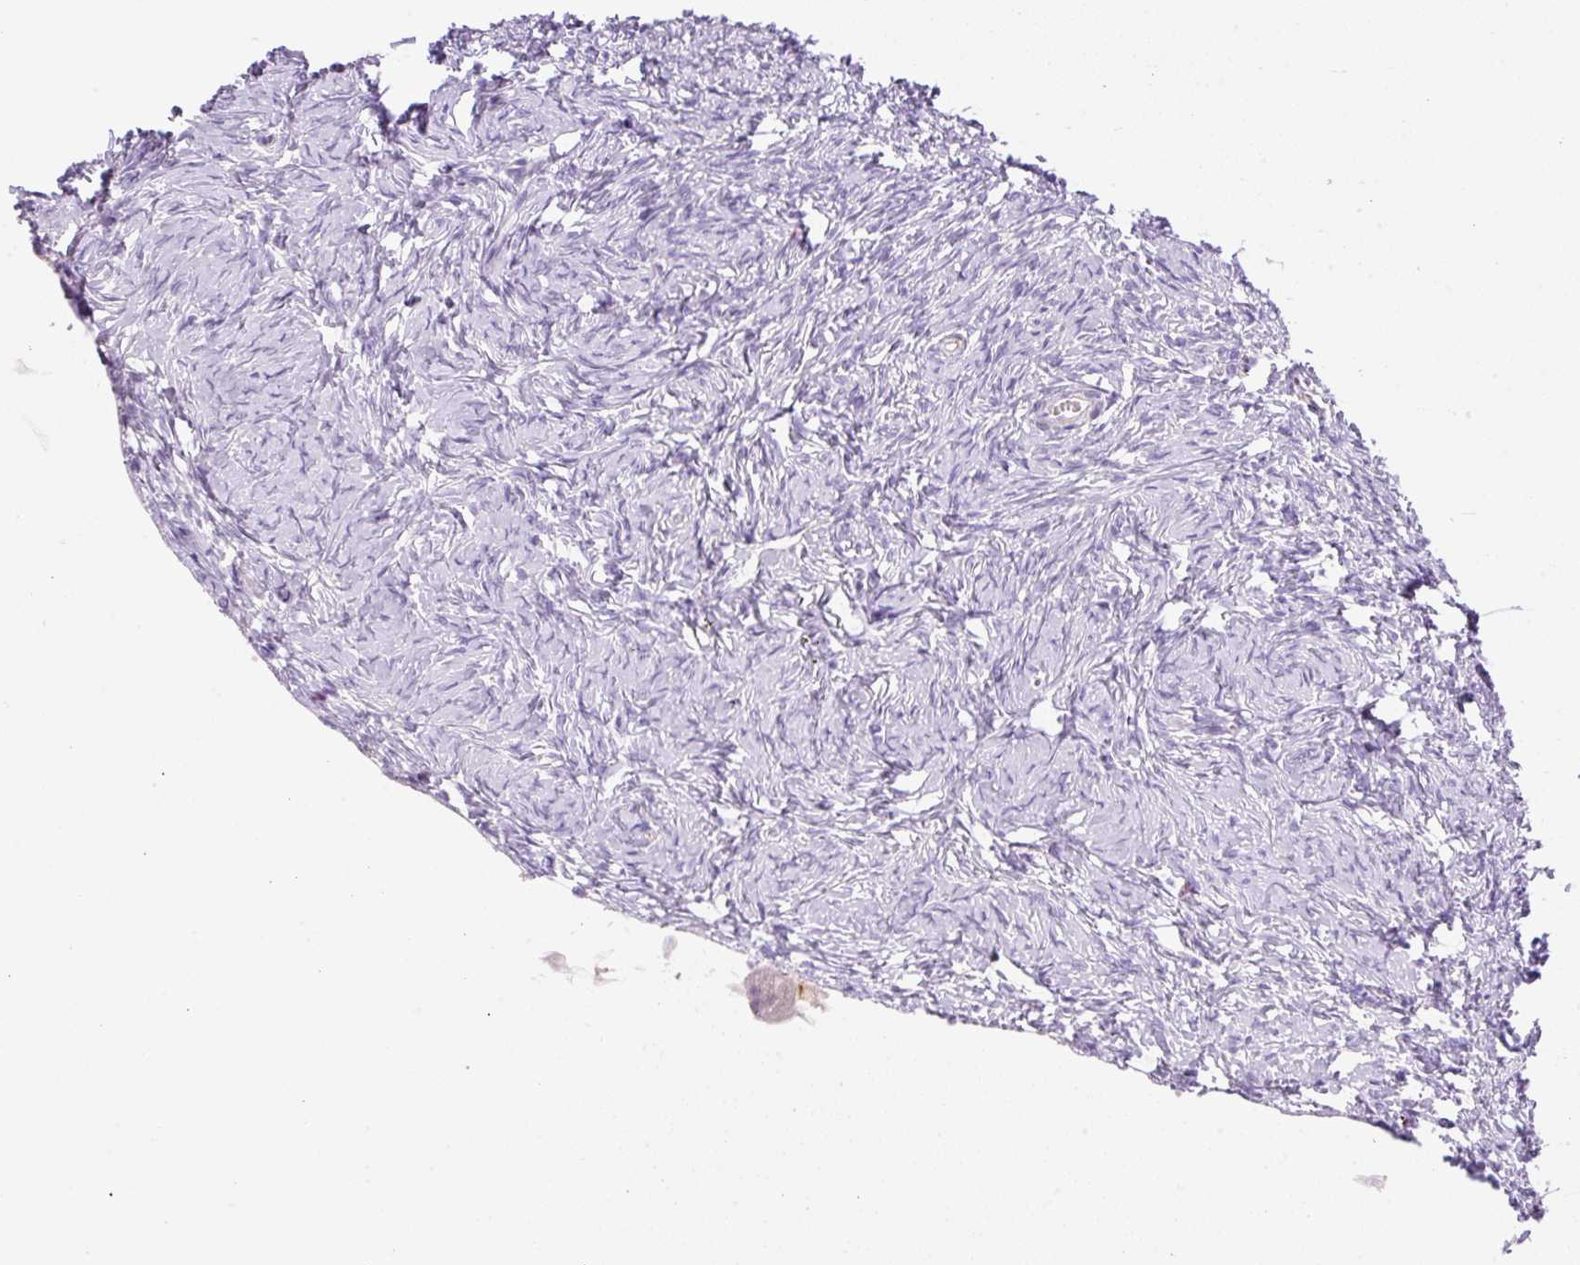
{"staining": {"intensity": "negative", "quantity": "none", "location": "none"}, "tissue": "ovary", "cell_type": "Ovarian stroma cells", "image_type": "normal", "snomed": [{"axis": "morphology", "description": "Normal tissue, NOS"}, {"axis": "topography", "description": "Ovary"}], "caption": "IHC micrograph of normal ovary: human ovary stained with DAB exhibits no significant protein staining in ovarian stroma cells. (Stains: DAB immunohistochemistry with hematoxylin counter stain, Microscopy: brightfield microscopy at high magnification).", "gene": "TDRD15", "patient": {"sex": "female", "age": 51}}